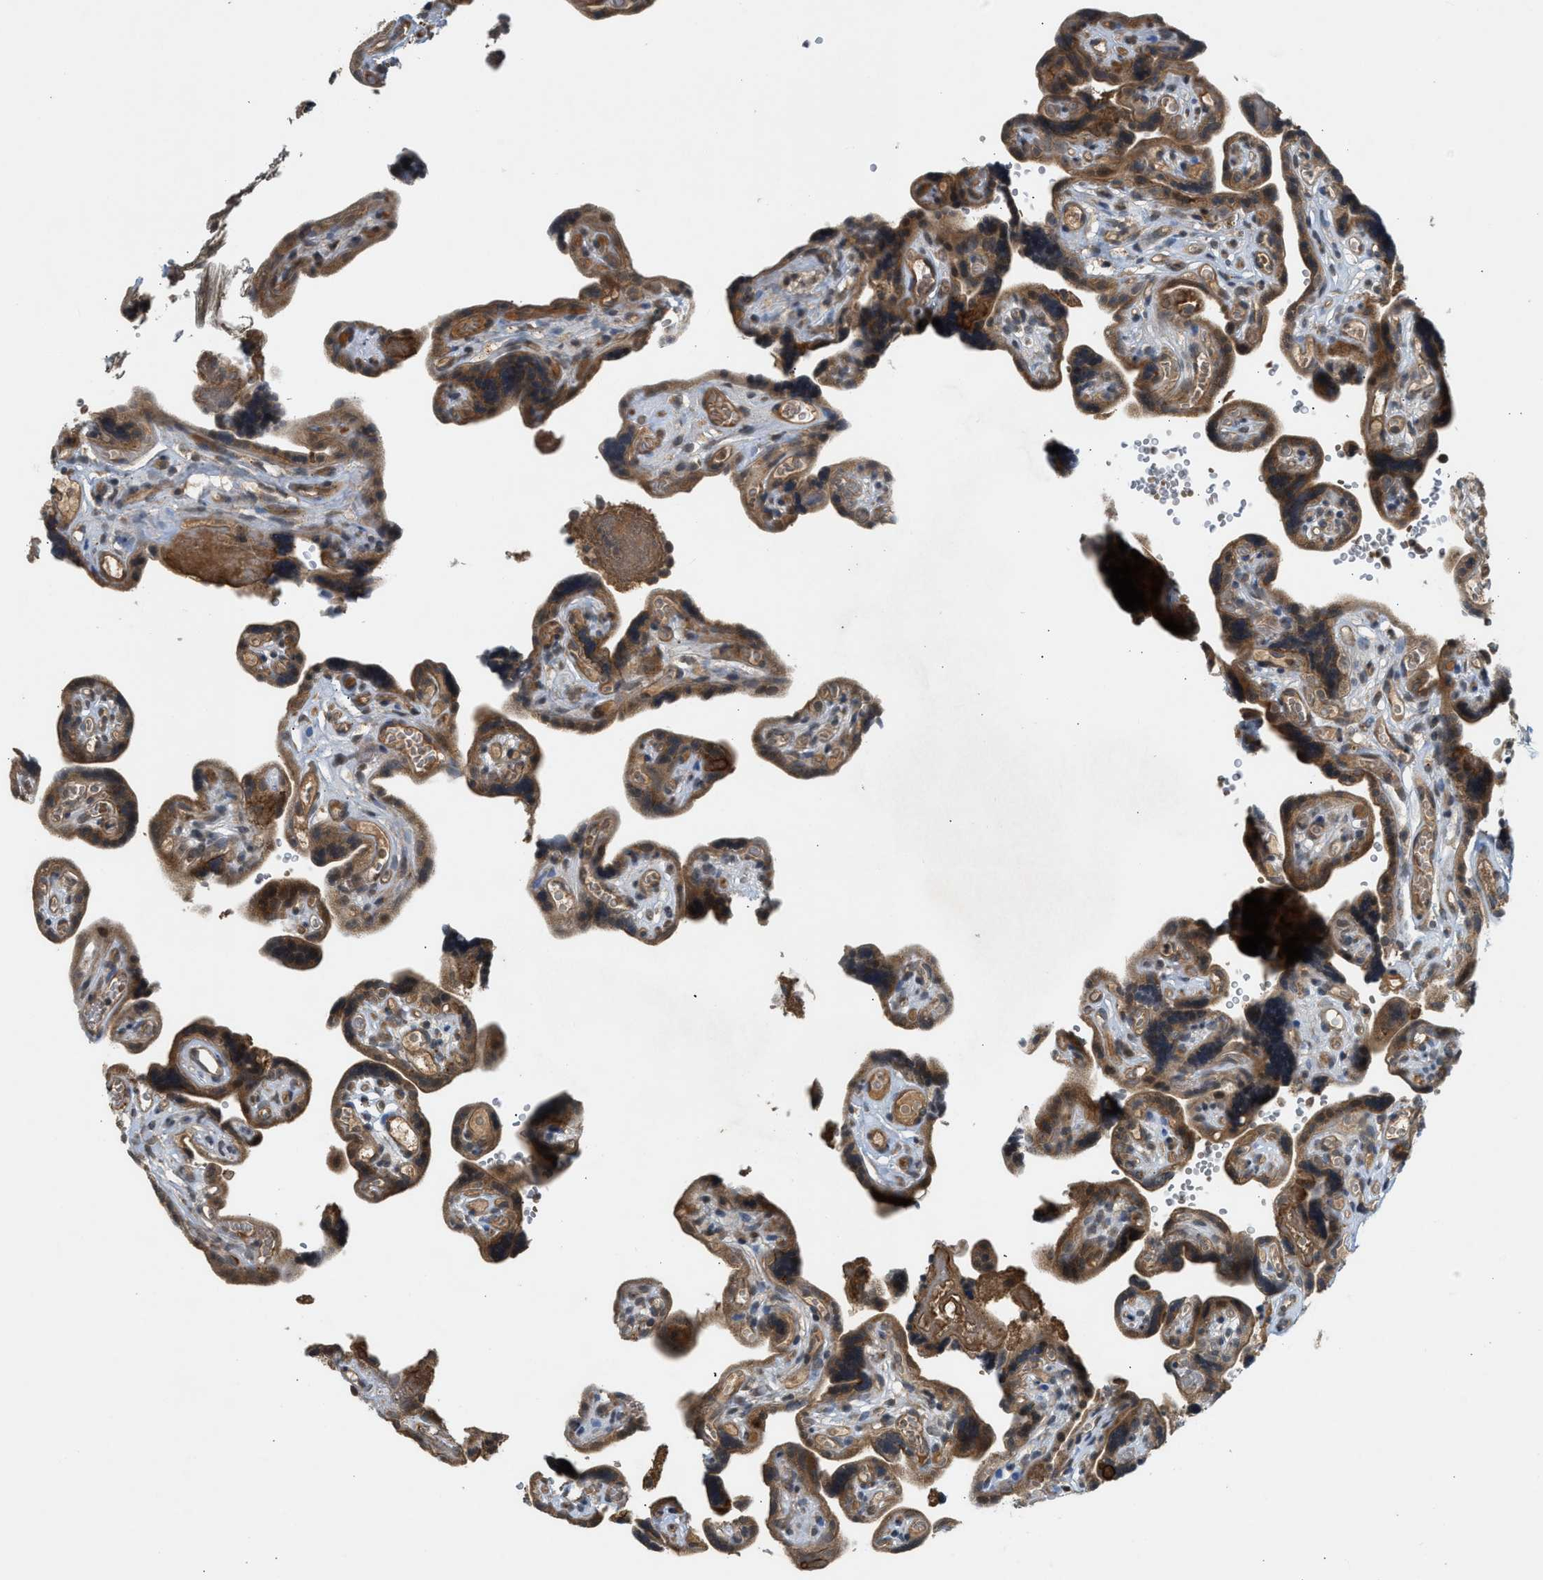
{"staining": {"intensity": "moderate", "quantity": ">75%", "location": "cytoplasmic/membranous,nuclear"}, "tissue": "placenta", "cell_type": "Decidual cells", "image_type": "normal", "snomed": [{"axis": "morphology", "description": "Normal tissue, NOS"}, {"axis": "topography", "description": "Placenta"}], "caption": "Protein staining of normal placenta displays moderate cytoplasmic/membranous,nuclear positivity in about >75% of decidual cells. Immunohistochemistry (ihc) stains the protein of interest in brown and the nuclei are stained blue.", "gene": "ADCY8", "patient": {"sex": "female", "age": 30}}